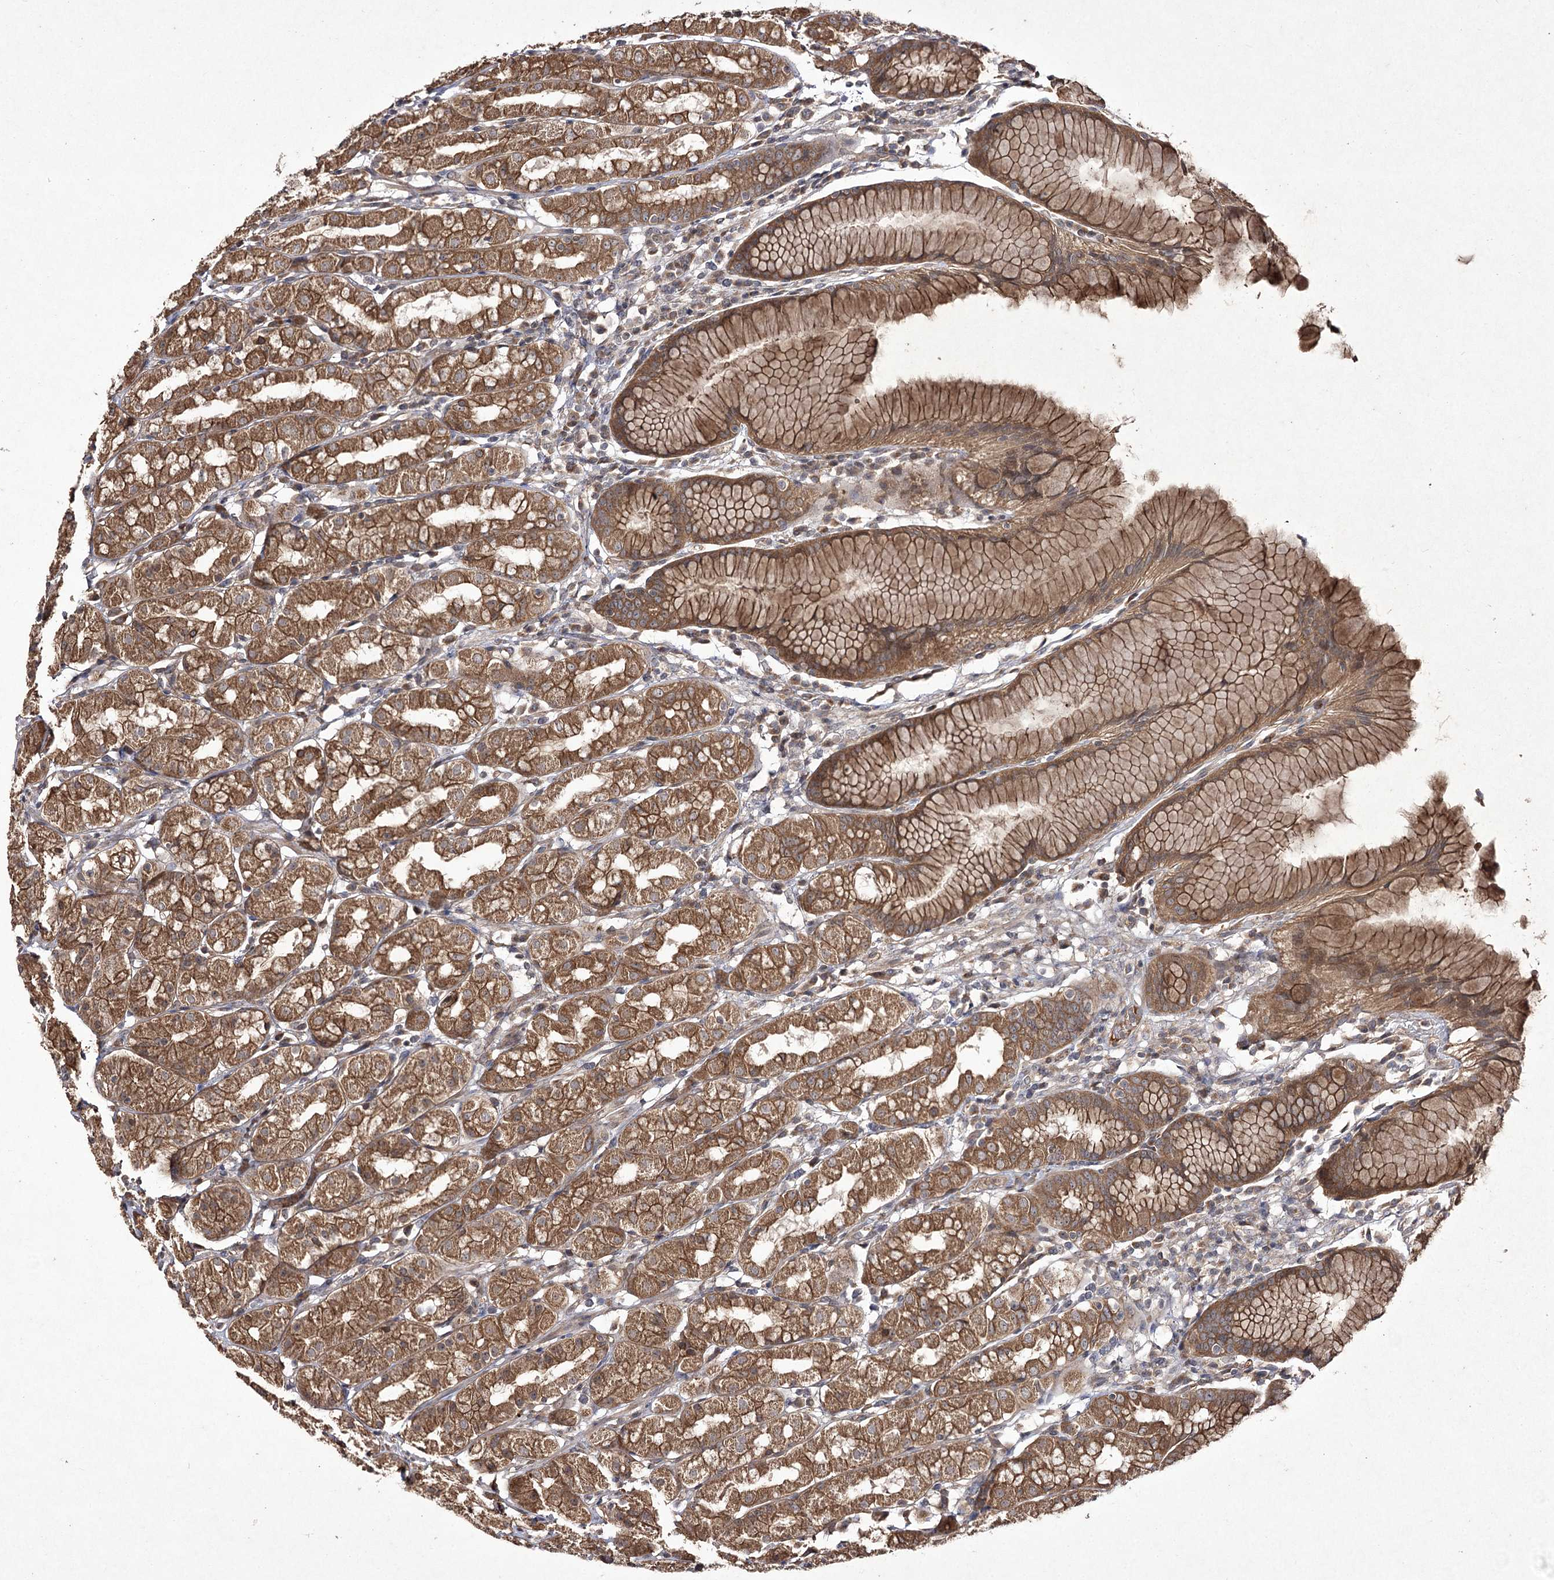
{"staining": {"intensity": "moderate", "quantity": ">75%", "location": "cytoplasmic/membranous"}, "tissue": "stomach", "cell_type": "Glandular cells", "image_type": "normal", "snomed": [{"axis": "morphology", "description": "Normal tissue, NOS"}, {"axis": "topography", "description": "Stomach, lower"}], "caption": "Immunohistochemical staining of unremarkable stomach exhibits >75% levels of moderate cytoplasmic/membranous protein expression in approximately >75% of glandular cells.", "gene": "FANCL", "patient": {"sex": "female", "age": 56}}